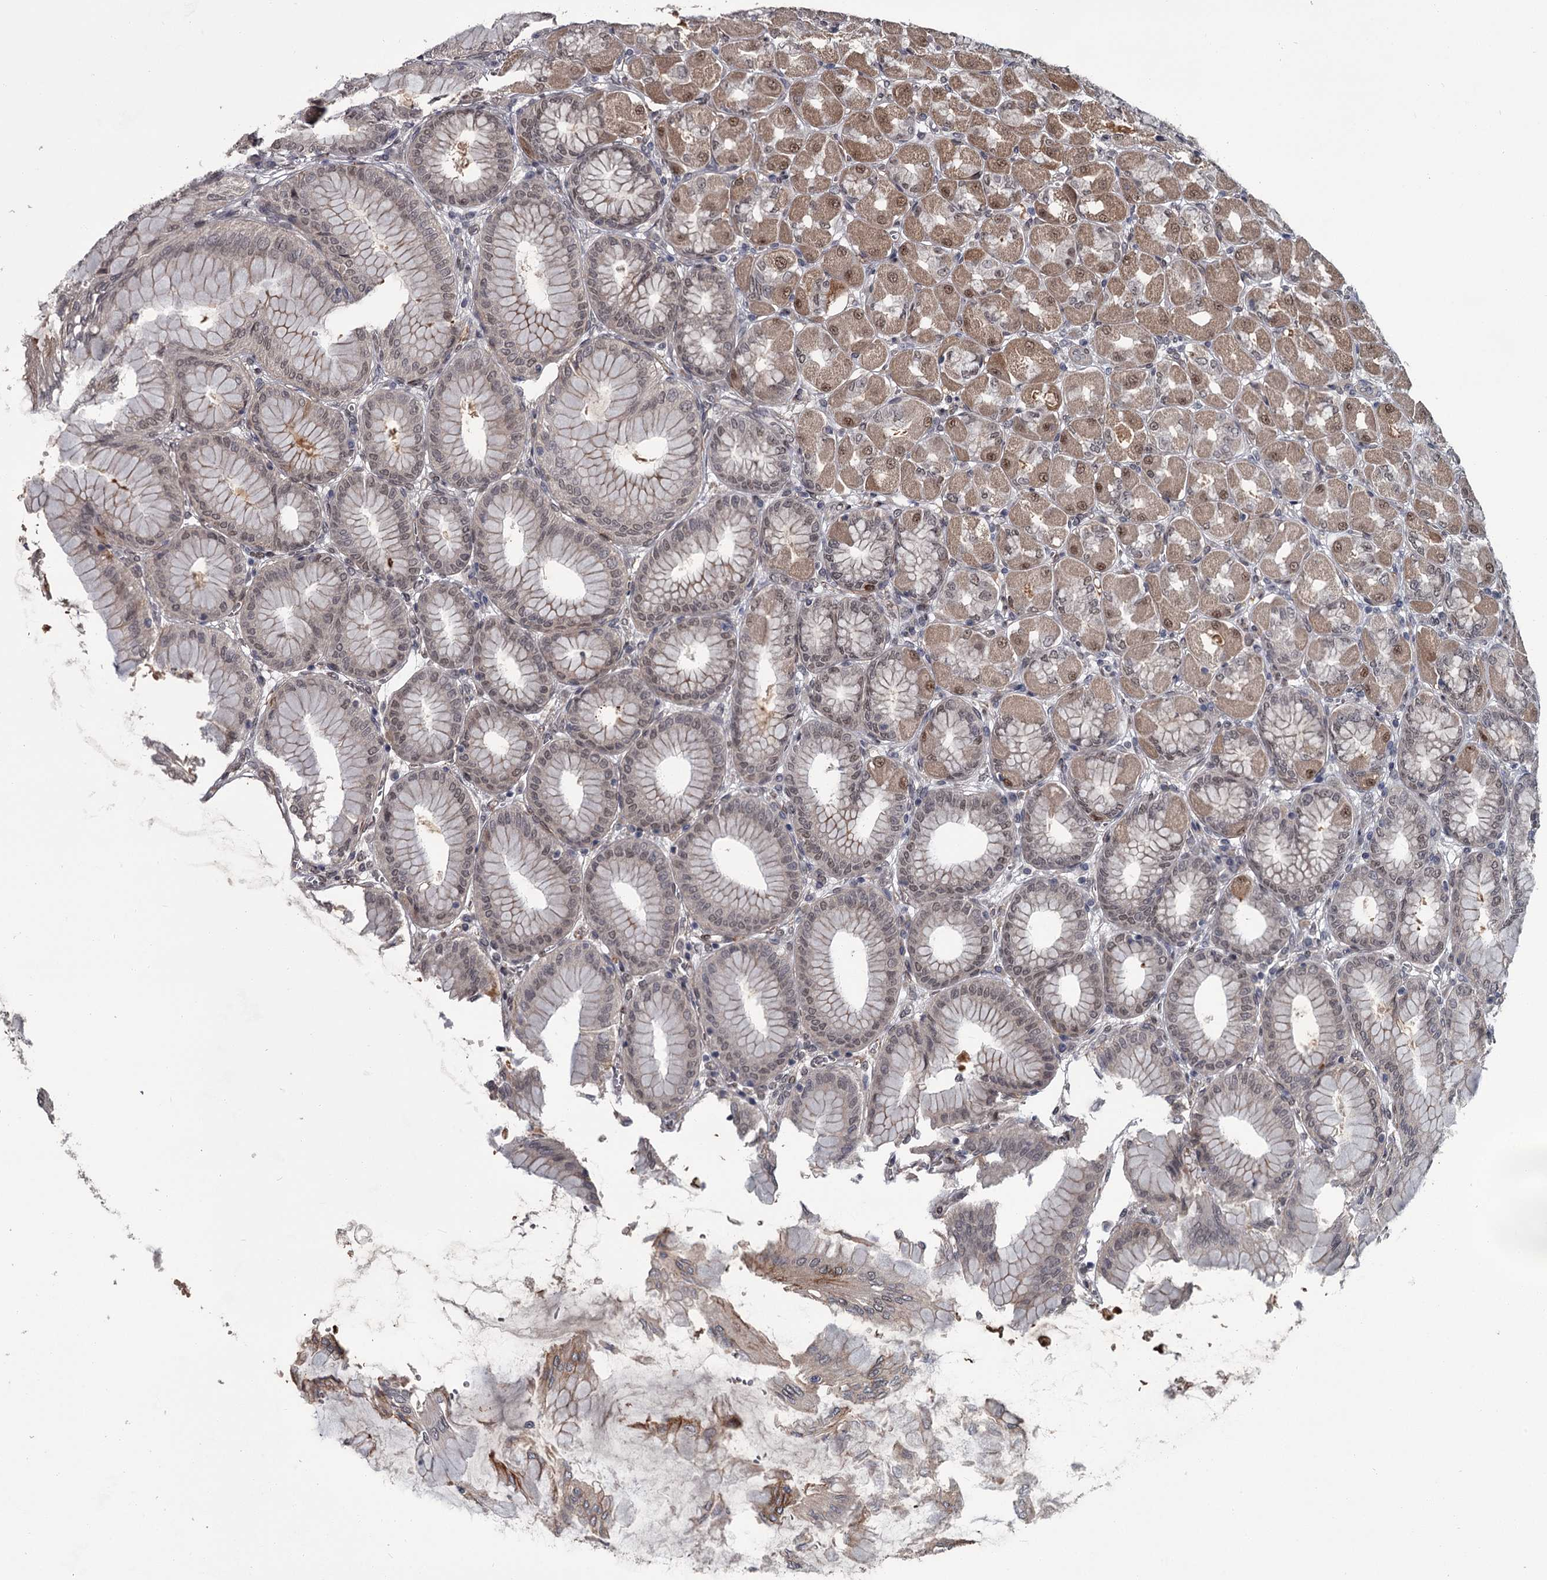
{"staining": {"intensity": "moderate", "quantity": ">75%", "location": "cytoplasmic/membranous,nuclear"}, "tissue": "stomach", "cell_type": "Glandular cells", "image_type": "normal", "snomed": [{"axis": "morphology", "description": "Normal tissue, NOS"}, {"axis": "topography", "description": "Stomach, upper"}], "caption": "Immunohistochemical staining of unremarkable stomach reveals medium levels of moderate cytoplasmic/membranous,nuclear expression in about >75% of glandular cells.", "gene": "PRPF40B", "patient": {"sex": "female", "age": 56}}